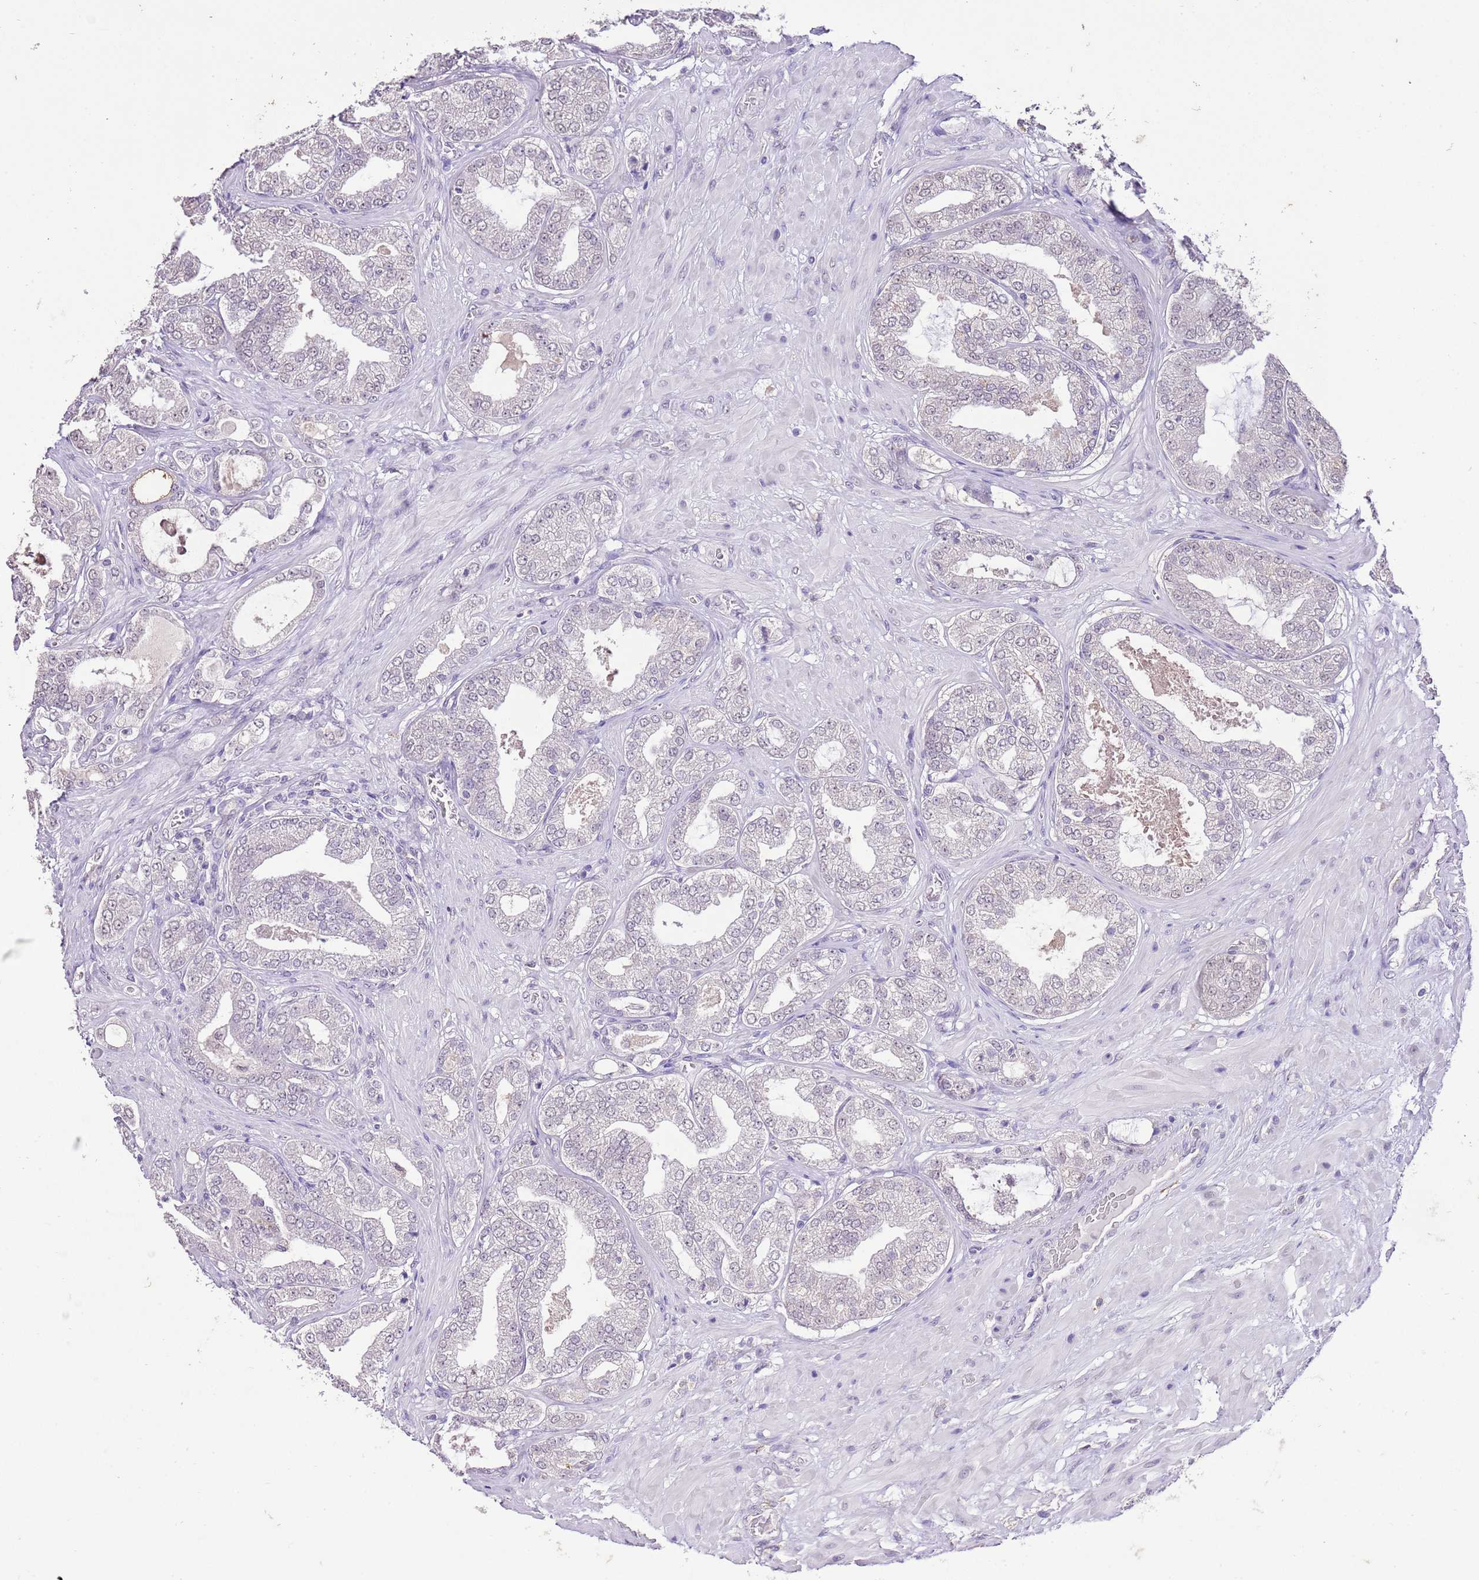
{"staining": {"intensity": "negative", "quantity": "none", "location": "none"}, "tissue": "prostate cancer", "cell_type": "Tumor cells", "image_type": "cancer", "snomed": [{"axis": "morphology", "description": "Adenocarcinoma, Low grade"}, {"axis": "topography", "description": "Prostate"}], "caption": "There is no significant expression in tumor cells of low-grade adenocarcinoma (prostate).", "gene": "IZUMO4", "patient": {"sex": "male", "age": 63}}